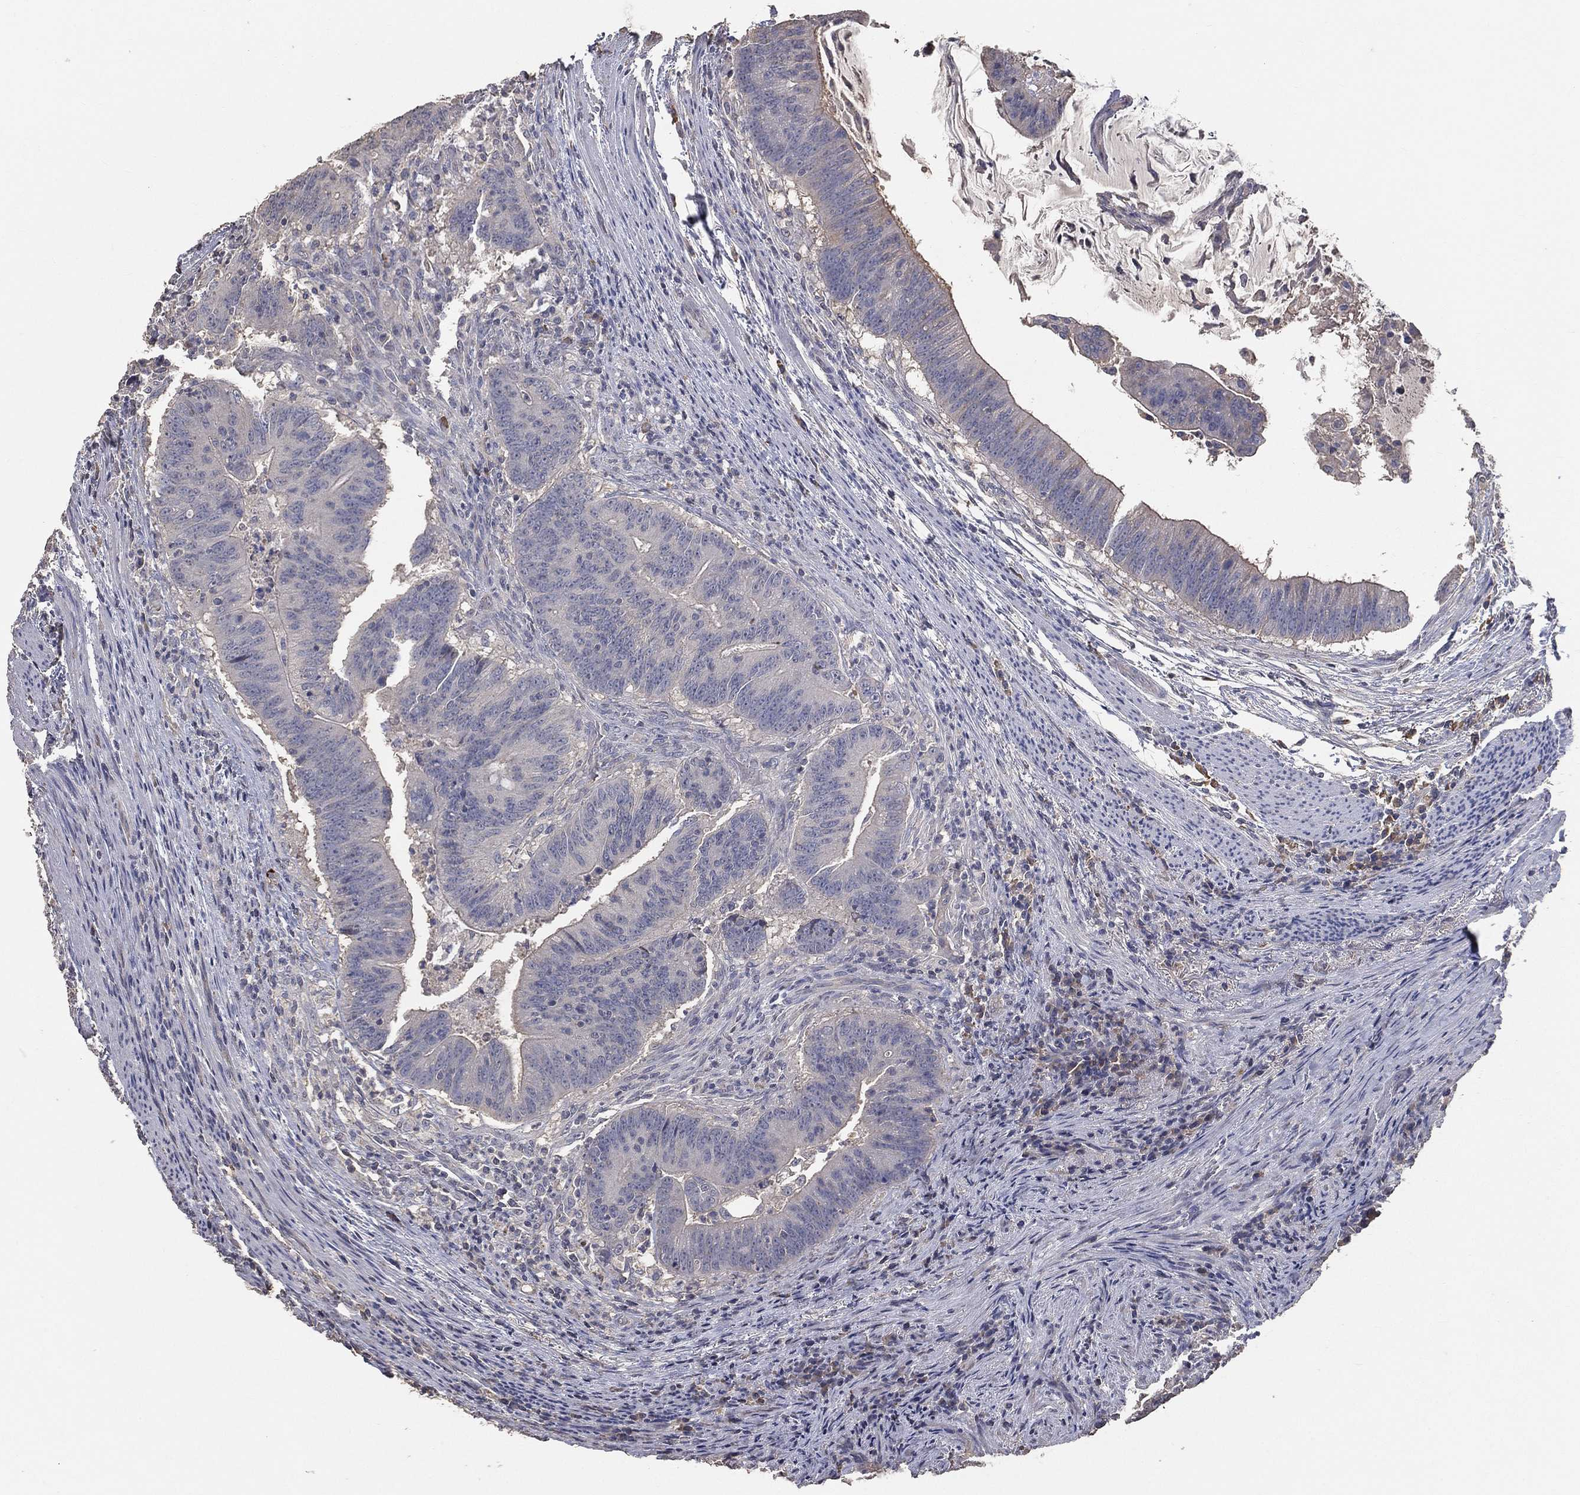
{"staining": {"intensity": "negative", "quantity": "none", "location": "none"}, "tissue": "colorectal cancer", "cell_type": "Tumor cells", "image_type": "cancer", "snomed": [{"axis": "morphology", "description": "Adenocarcinoma, NOS"}, {"axis": "topography", "description": "Colon"}], "caption": "IHC image of human colorectal cancer stained for a protein (brown), which exhibits no positivity in tumor cells.", "gene": "SNAP25", "patient": {"sex": "female", "age": 87}}